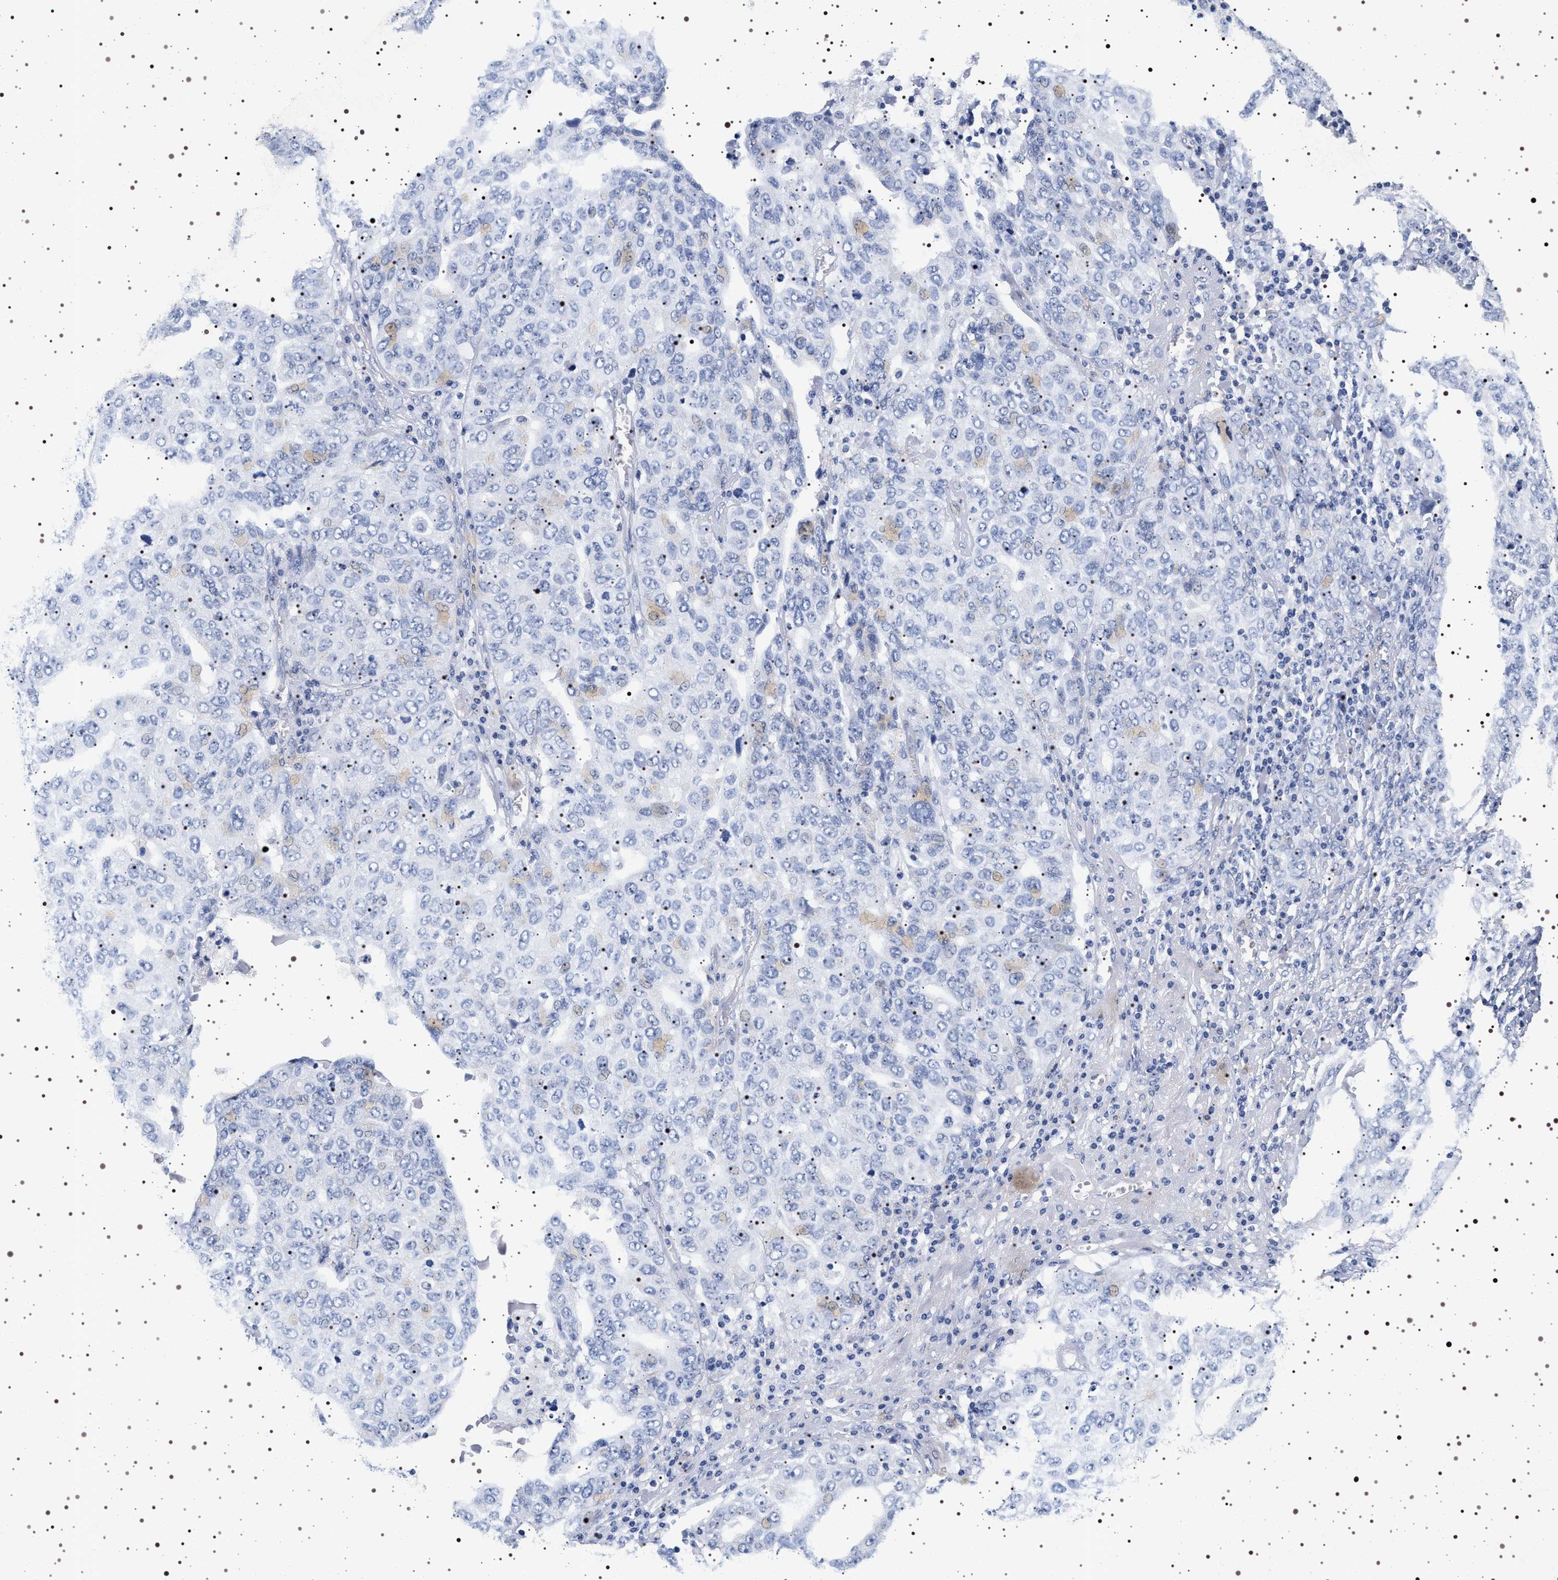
{"staining": {"intensity": "negative", "quantity": "none", "location": "none"}, "tissue": "ovarian cancer", "cell_type": "Tumor cells", "image_type": "cancer", "snomed": [{"axis": "morphology", "description": "Carcinoma, endometroid"}, {"axis": "topography", "description": "Ovary"}], "caption": "Image shows no protein expression in tumor cells of endometroid carcinoma (ovarian) tissue.", "gene": "SYN1", "patient": {"sex": "female", "age": 62}}